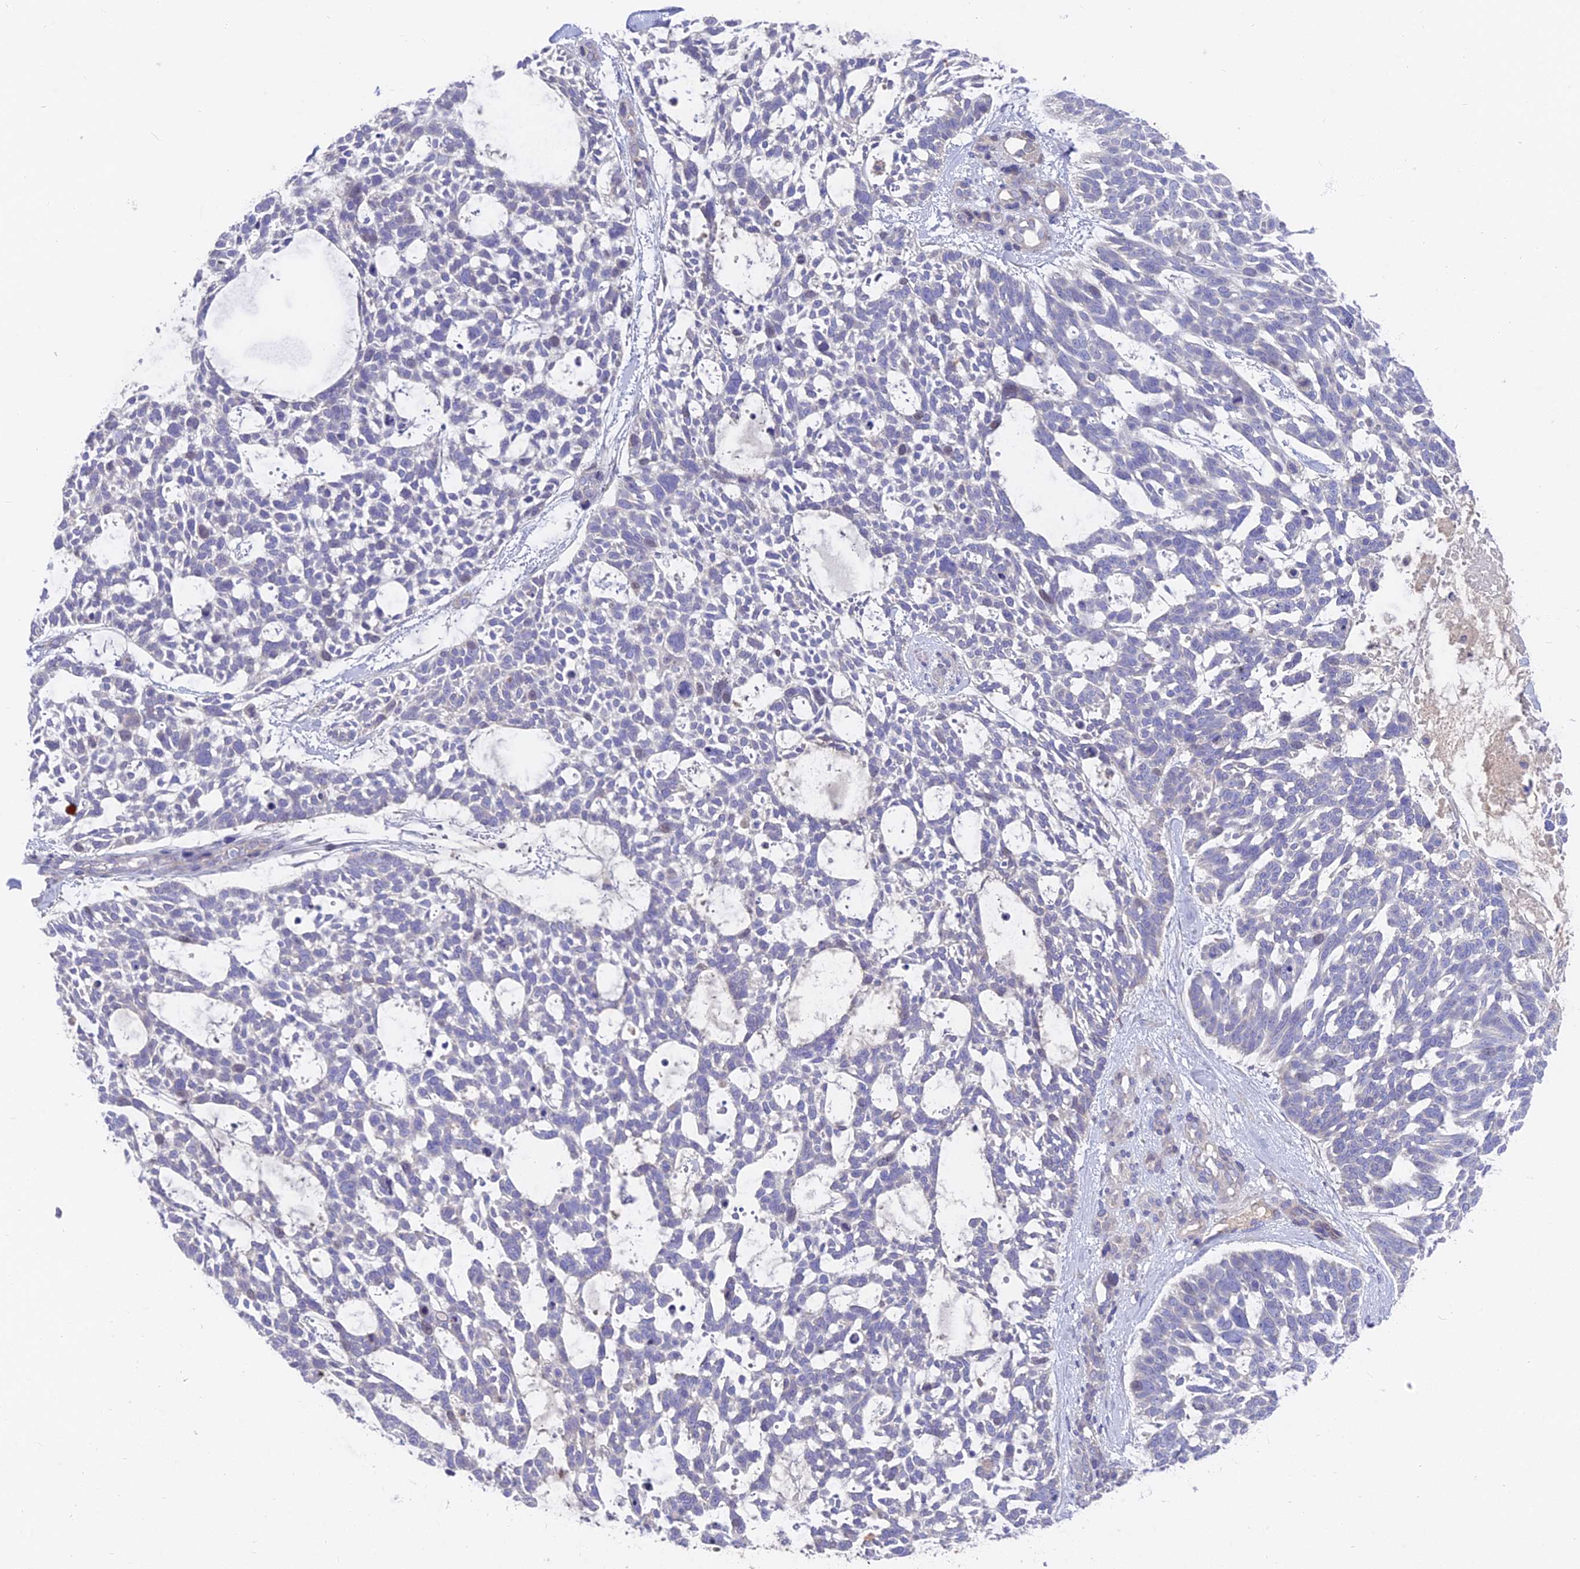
{"staining": {"intensity": "negative", "quantity": "none", "location": "none"}, "tissue": "skin cancer", "cell_type": "Tumor cells", "image_type": "cancer", "snomed": [{"axis": "morphology", "description": "Basal cell carcinoma"}, {"axis": "topography", "description": "Skin"}], "caption": "Immunohistochemical staining of skin cancer shows no significant staining in tumor cells. (DAB (3,3'-diaminobenzidine) immunohistochemistry with hematoxylin counter stain).", "gene": "FAM168B", "patient": {"sex": "male", "age": 88}}